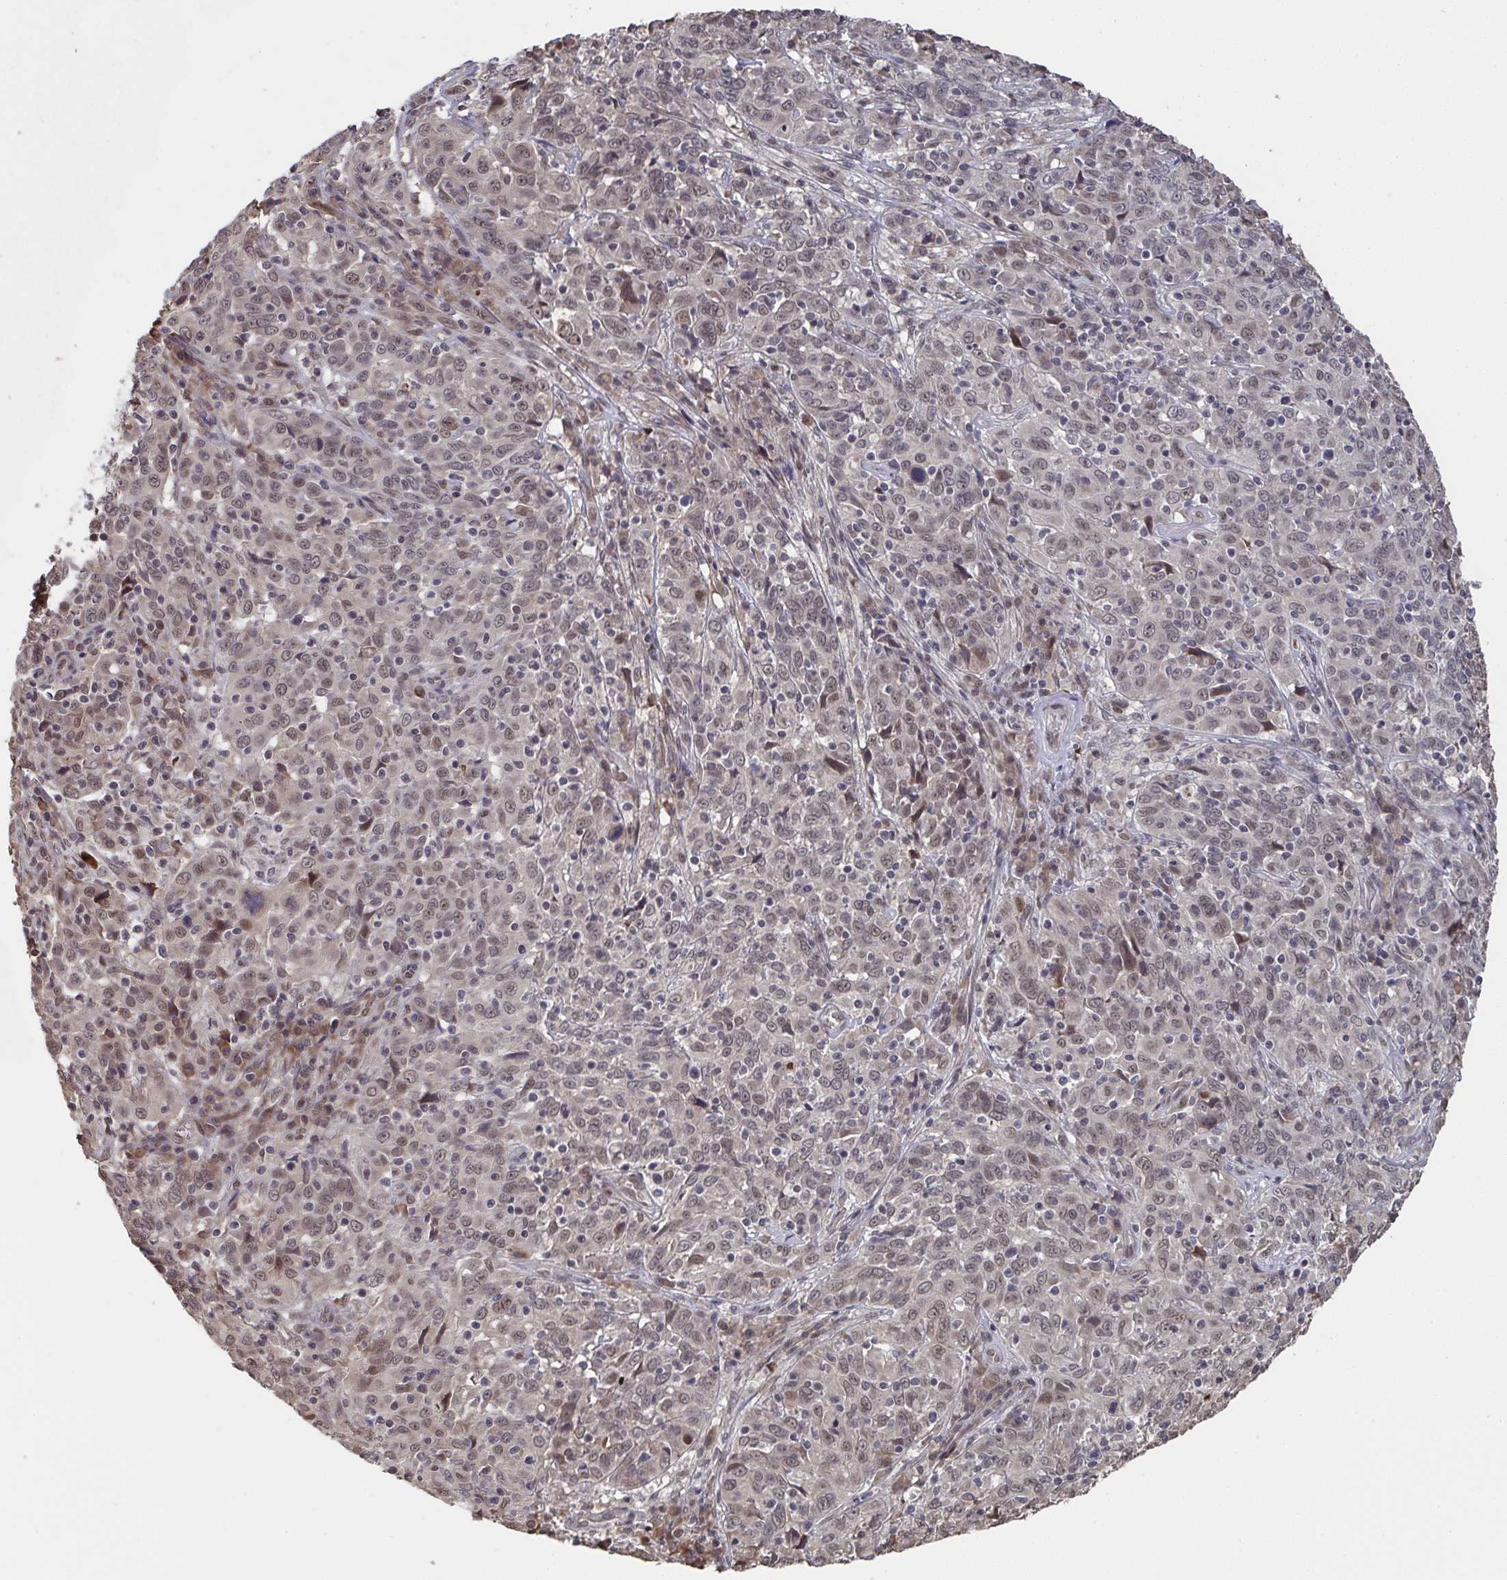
{"staining": {"intensity": "weak", "quantity": ">75%", "location": "nuclear"}, "tissue": "cervical cancer", "cell_type": "Tumor cells", "image_type": "cancer", "snomed": [{"axis": "morphology", "description": "Squamous cell carcinoma, NOS"}, {"axis": "topography", "description": "Cervix"}], "caption": "Human squamous cell carcinoma (cervical) stained for a protein (brown) shows weak nuclear positive positivity in about >75% of tumor cells.", "gene": "JMJD1C", "patient": {"sex": "female", "age": 46}}